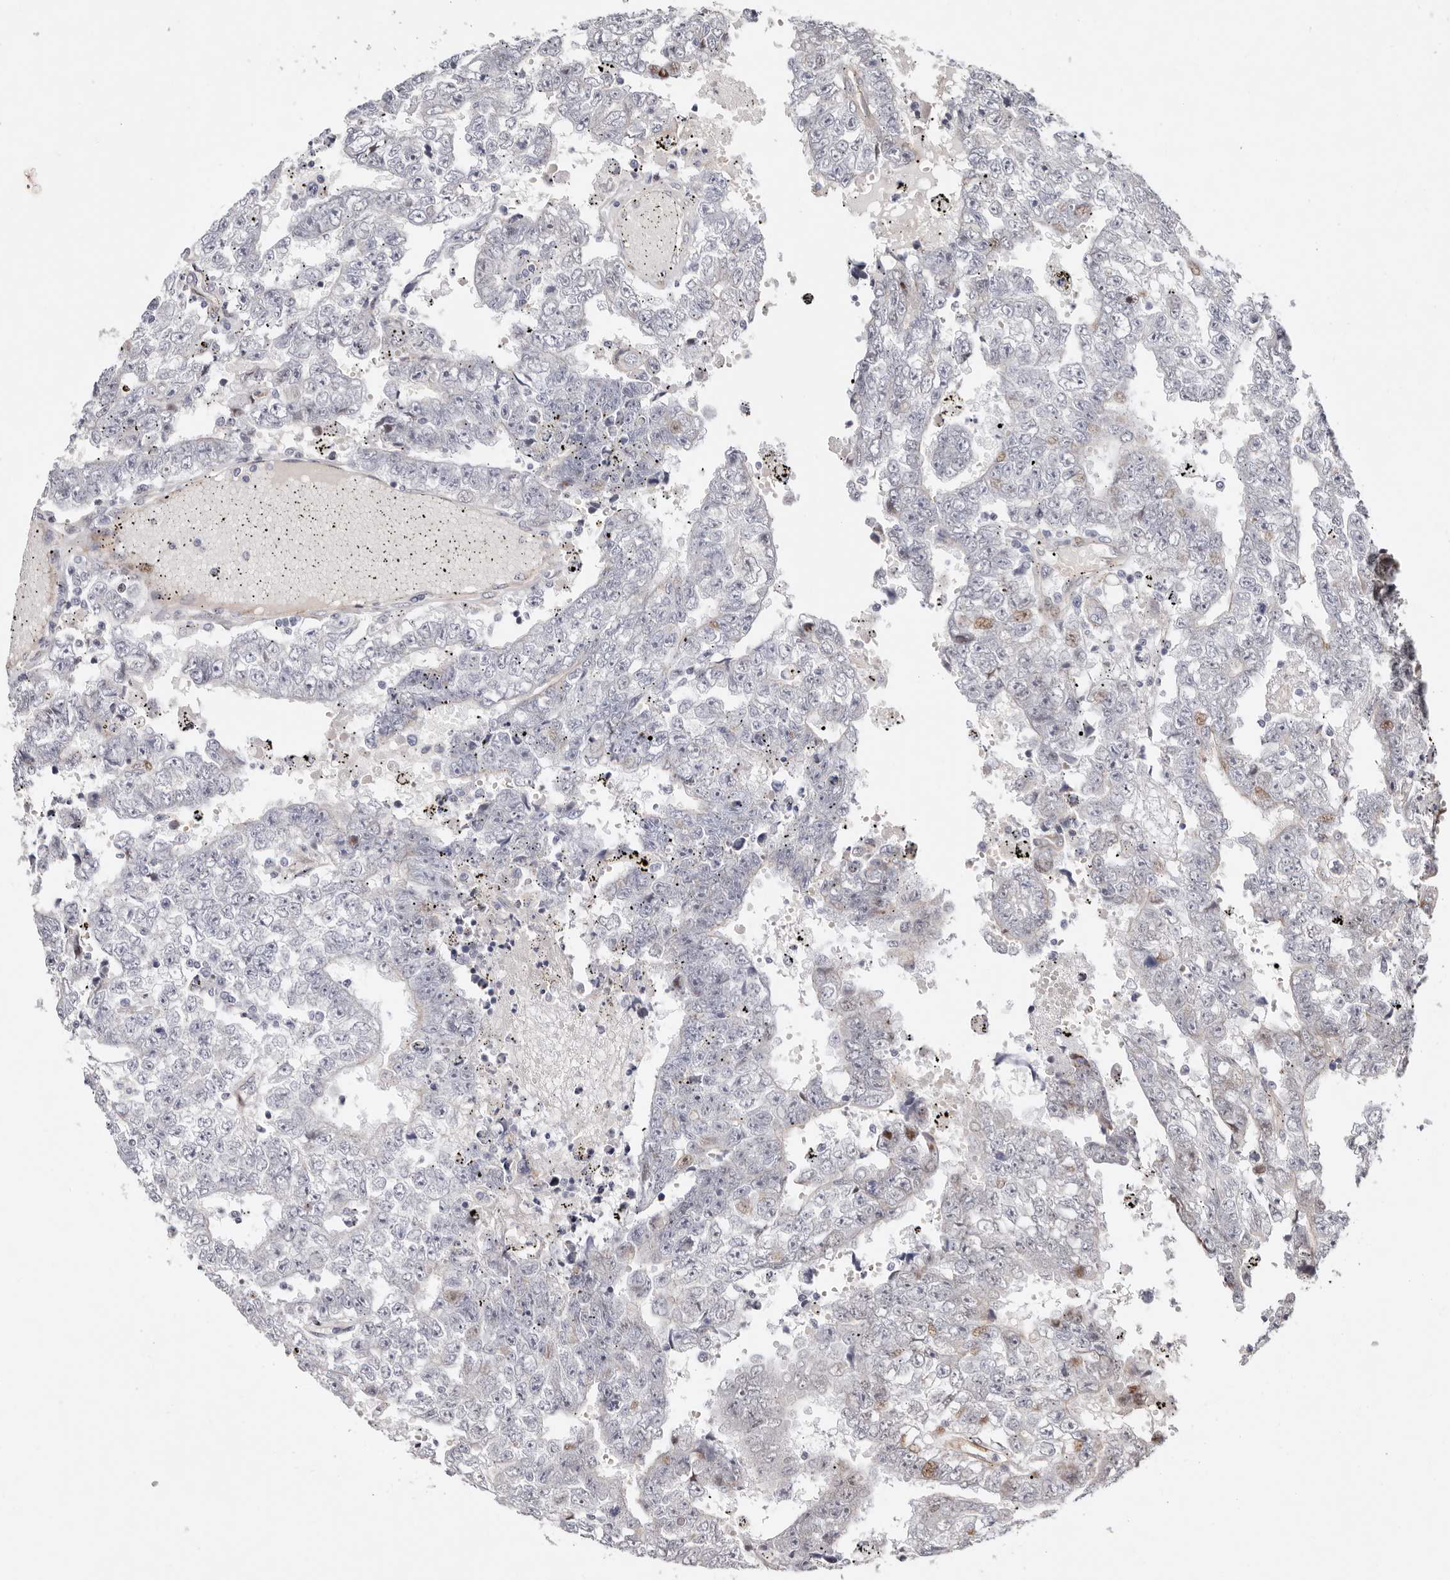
{"staining": {"intensity": "moderate", "quantity": "<25%", "location": "cytoplasmic/membranous,nuclear"}, "tissue": "testis cancer", "cell_type": "Tumor cells", "image_type": "cancer", "snomed": [{"axis": "morphology", "description": "Carcinoma, Embryonal, NOS"}, {"axis": "topography", "description": "Testis"}], "caption": "Immunohistochemical staining of human testis embryonal carcinoma reveals low levels of moderate cytoplasmic/membranous and nuclear protein positivity in about <25% of tumor cells. (IHC, brightfield microscopy, high magnification).", "gene": "EPHX3", "patient": {"sex": "male", "age": 25}}